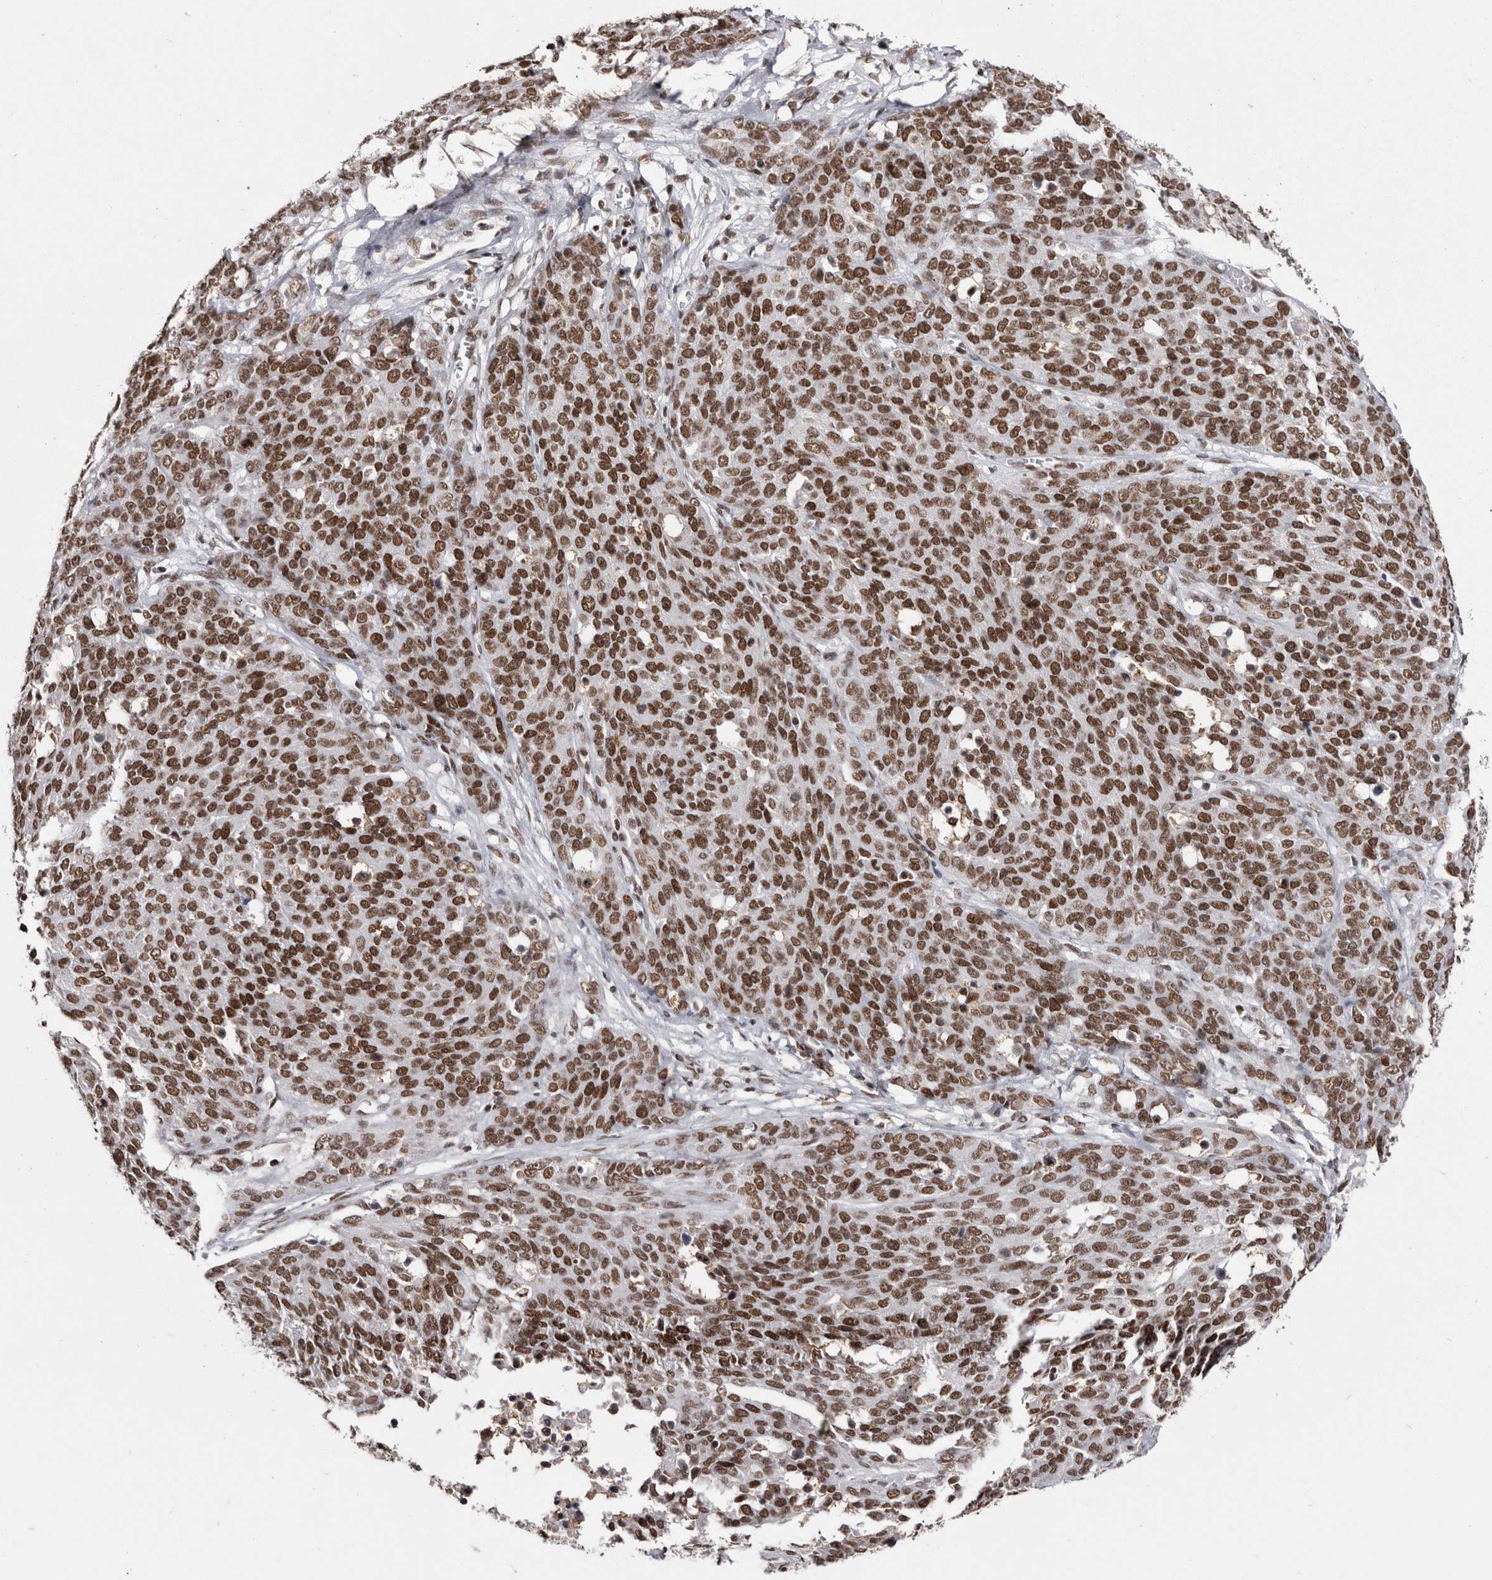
{"staining": {"intensity": "strong", "quantity": ">75%", "location": "nuclear"}, "tissue": "ovarian cancer", "cell_type": "Tumor cells", "image_type": "cancer", "snomed": [{"axis": "morphology", "description": "Cystadenocarcinoma, serous, NOS"}, {"axis": "topography", "description": "Ovary"}], "caption": "Protein expression analysis of ovarian cancer (serous cystadenocarcinoma) reveals strong nuclear staining in approximately >75% of tumor cells.", "gene": "SMC1A", "patient": {"sex": "female", "age": 44}}